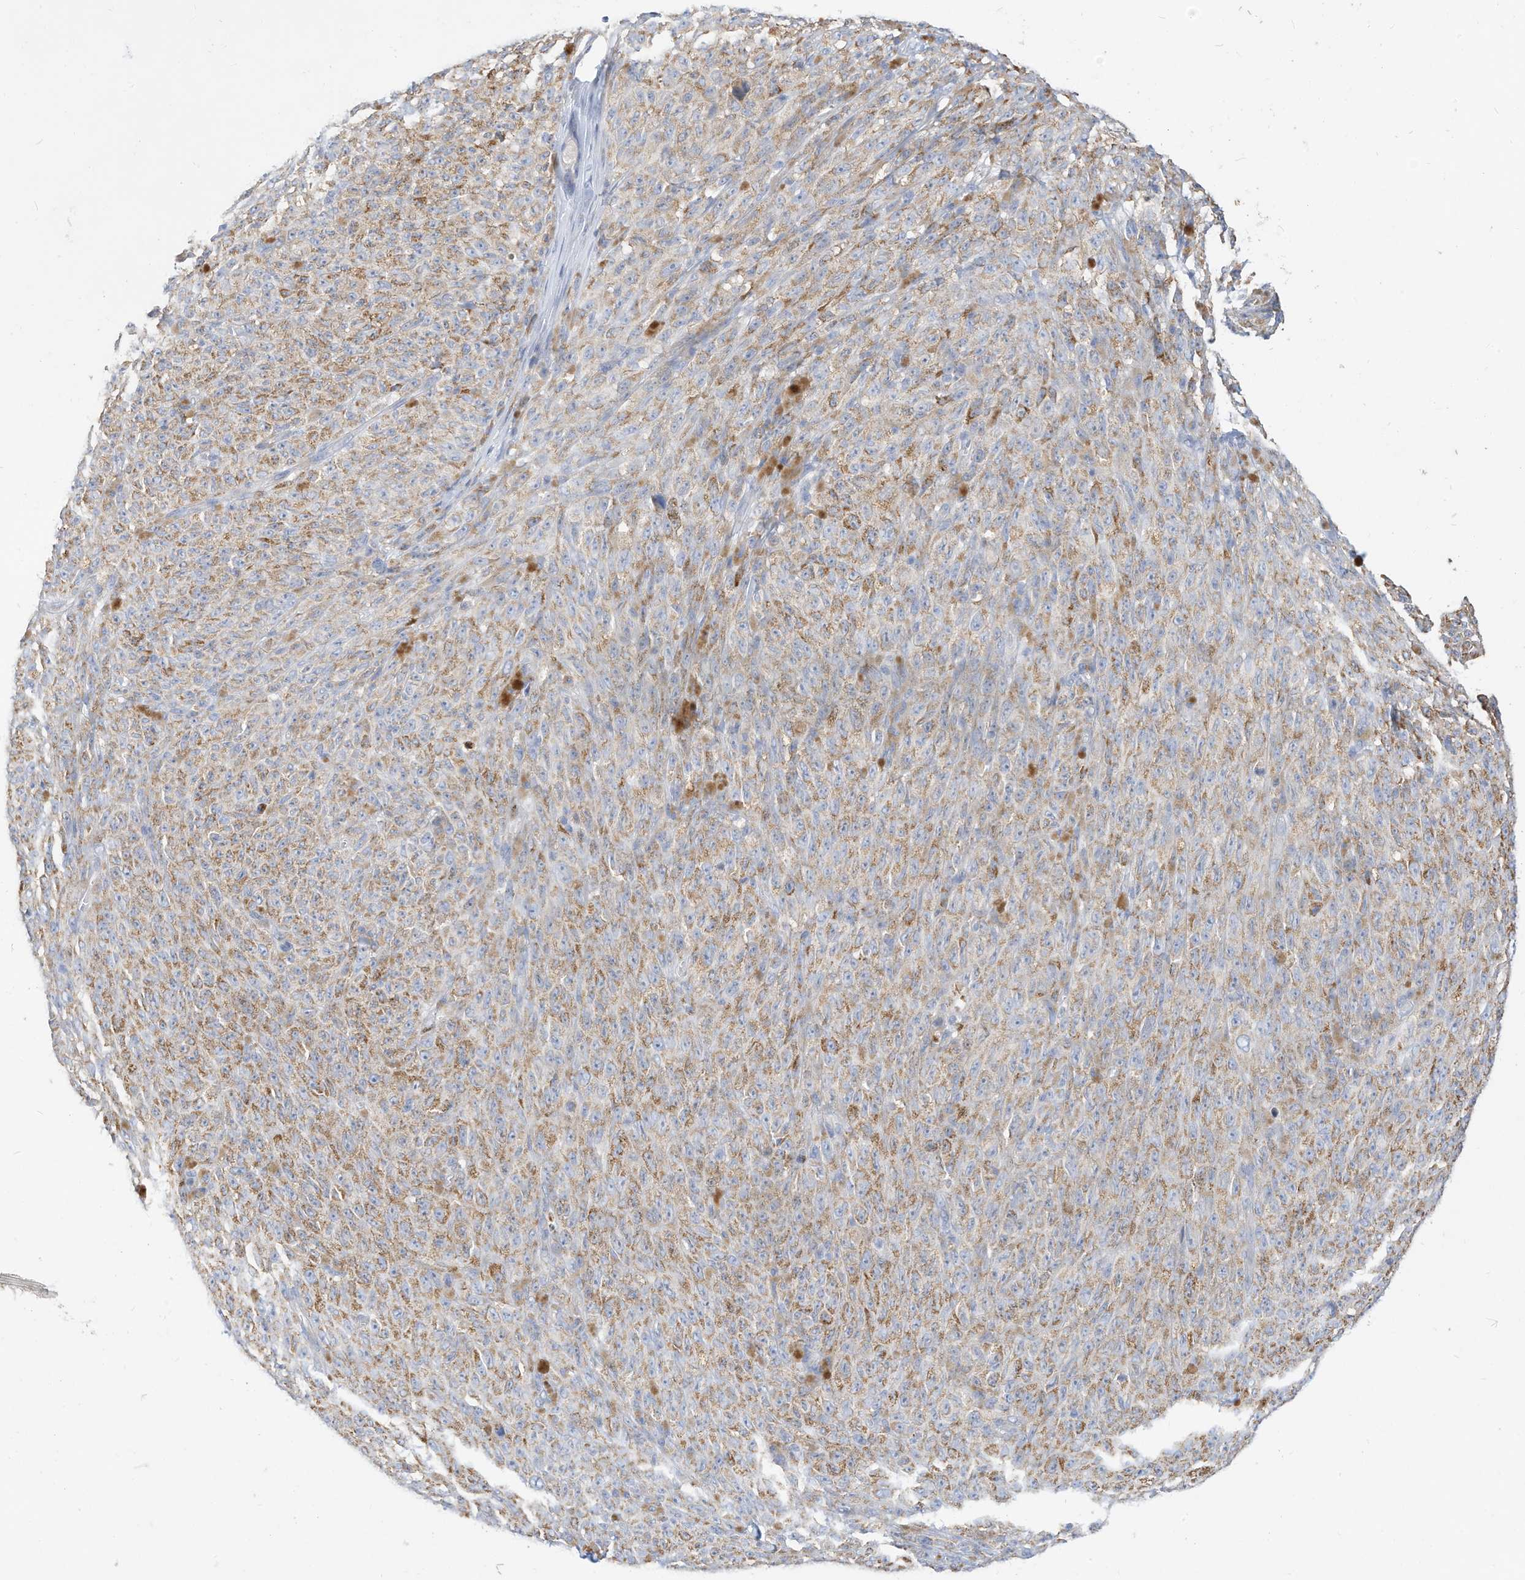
{"staining": {"intensity": "moderate", "quantity": "25%-75%", "location": "cytoplasmic/membranous"}, "tissue": "melanoma", "cell_type": "Tumor cells", "image_type": "cancer", "snomed": [{"axis": "morphology", "description": "Malignant melanoma, NOS"}, {"axis": "topography", "description": "Skin"}], "caption": "Immunohistochemical staining of human malignant melanoma demonstrates moderate cytoplasmic/membranous protein expression in about 25%-75% of tumor cells.", "gene": "RHOH", "patient": {"sex": "female", "age": 82}}